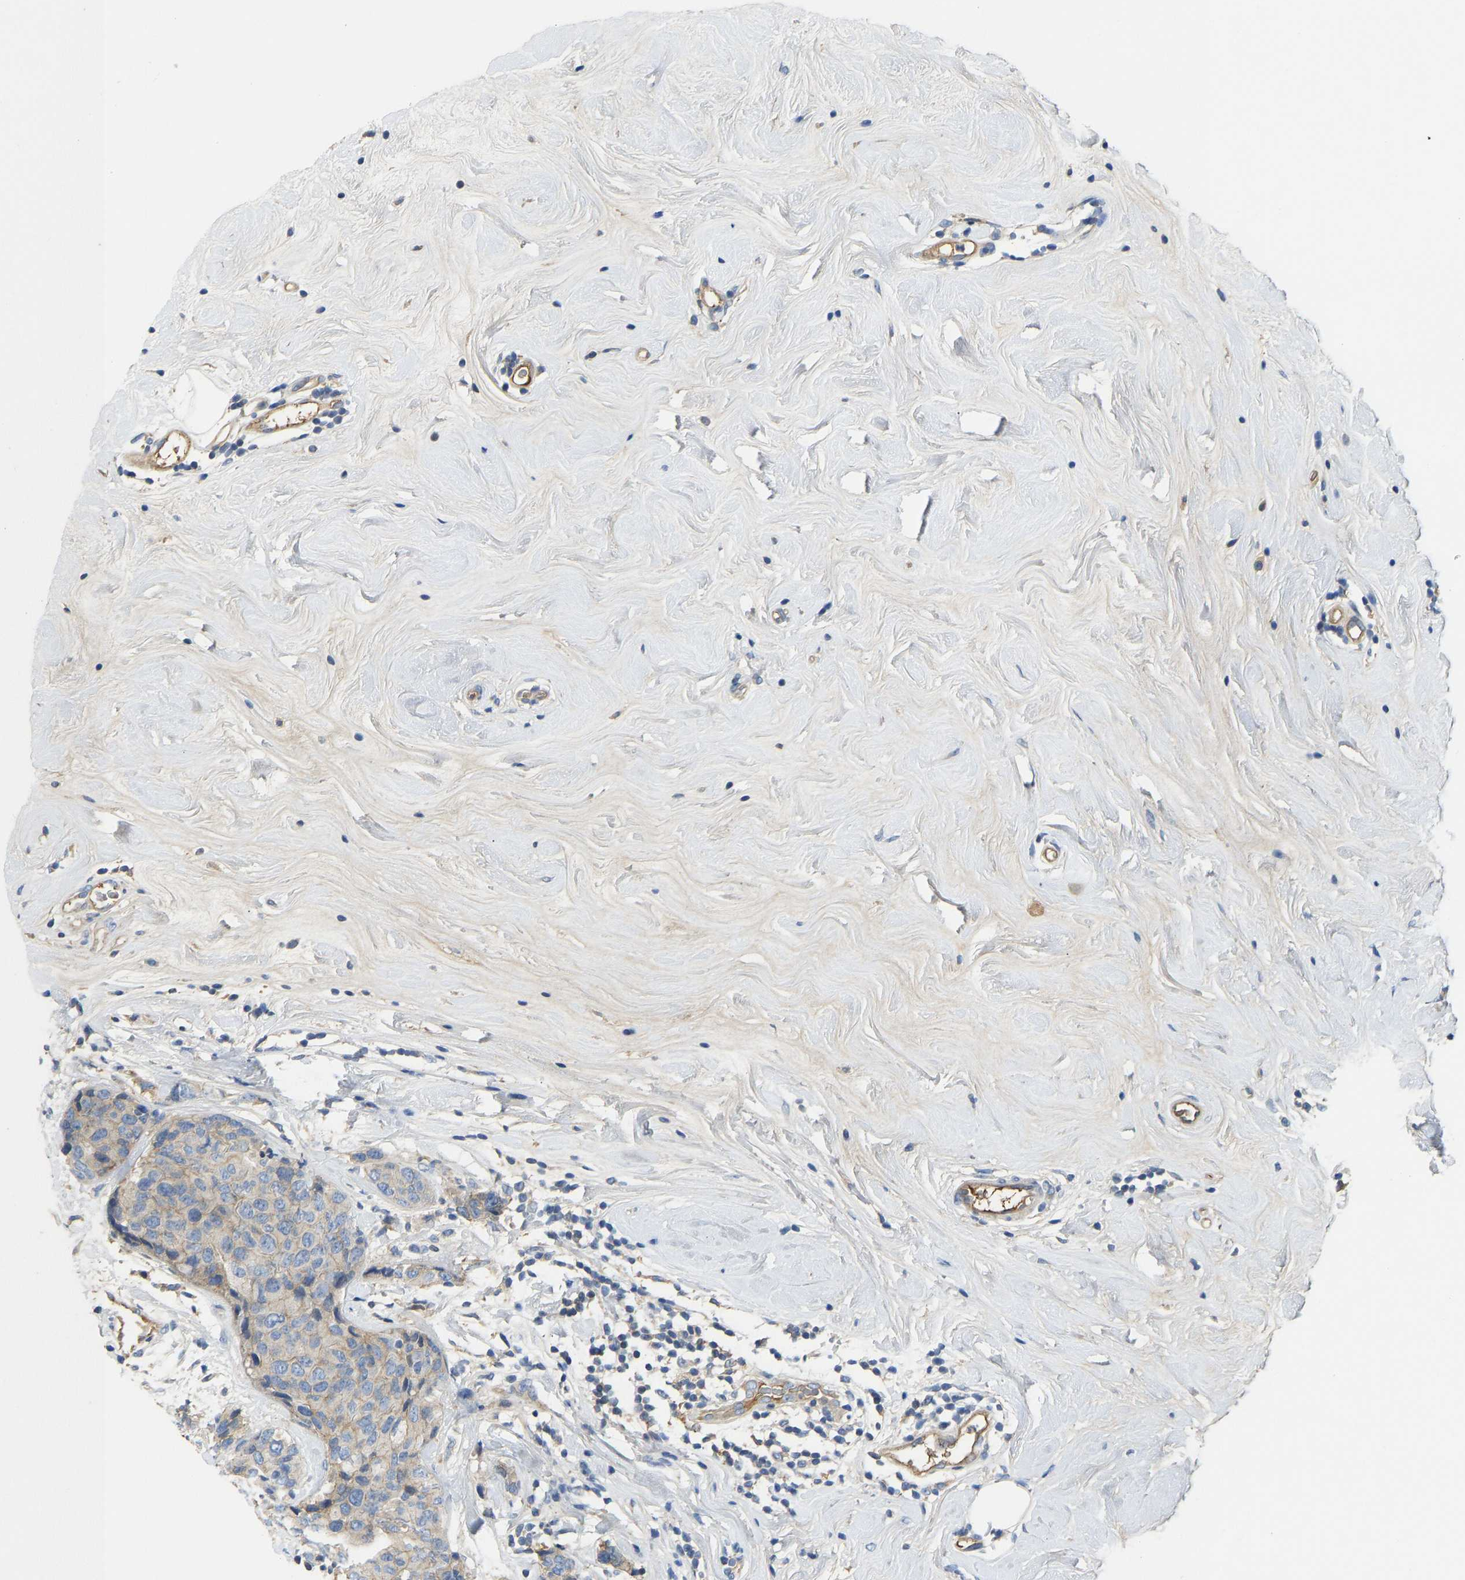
{"staining": {"intensity": "weak", "quantity": "<25%", "location": "cytoplasmic/membranous"}, "tissue": "breast cancer", "cell_type": "Tumor cells", "image_type": "cancer", "snomed": [{"axis": "morphology", "description": "Lobular carcinoma"}, {"axis": "topography", "description": "Breast"}], "caption": "DAB immunohistochemical staining of human breast cancer displays no significant staining in tumor cells.", "gene": "VCPKMT", "patient": {"sex": "female", "age": 59}}